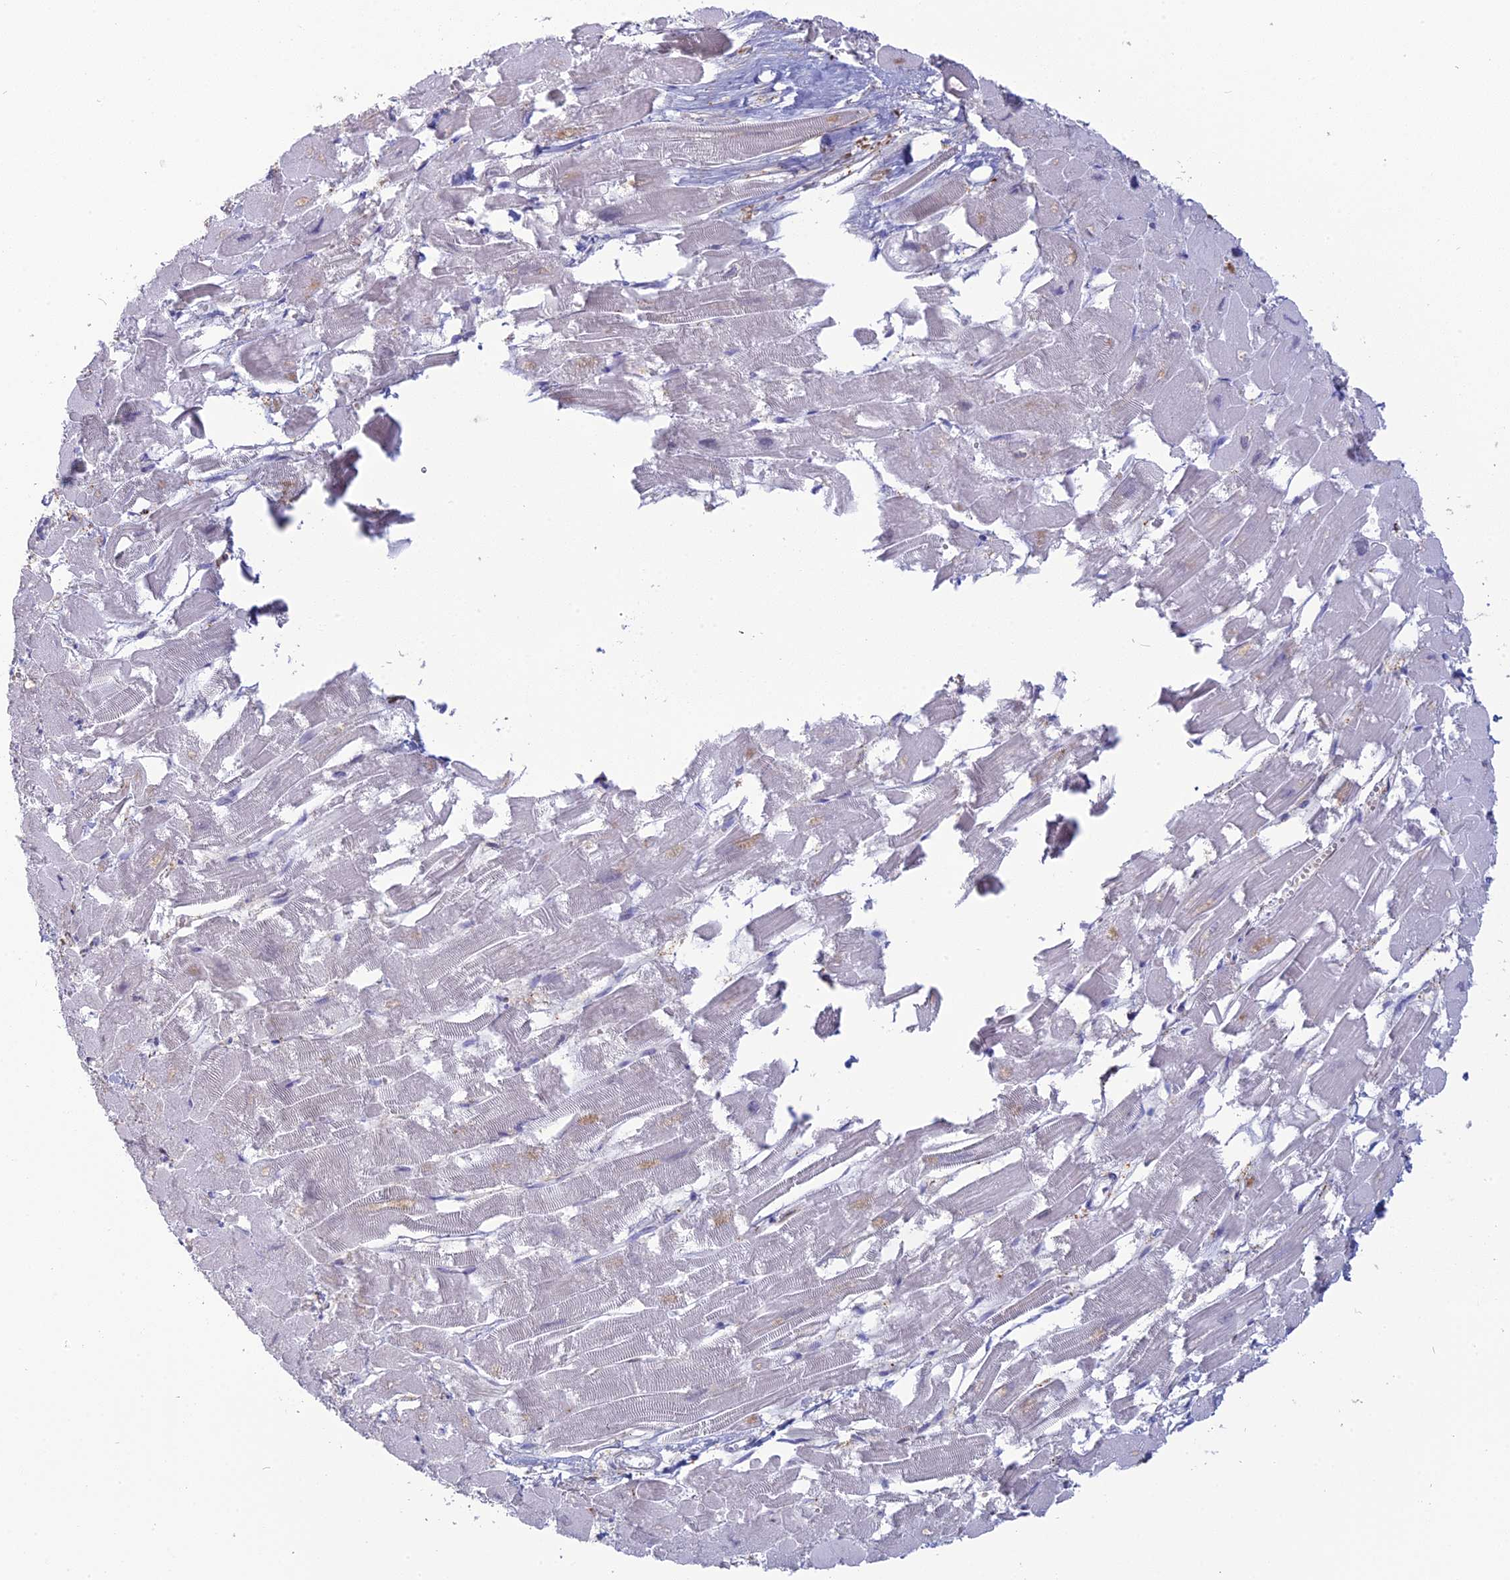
{"staining": {"intensity": "negative", "quantity": "none", "location": "none"}, "tissue": "heart muscle", "cell_type": "Cardiomyocytes", "image_type": "normal", "snomed": [{"axis": "morphology", "description": "Normal tissue, NOS"}, {"axis": "topography", "description": "Heart"}], "caption": "Immunohistochemistry (IHC) histopathology image of unremarkable heart muscle: human heart muscle stained with DAB shows no significant protein positivity in cardiomyocytes. (DAB IHC, high magnification).", "gene": "PGBD4", "patient": {"sex": "male", "age": 54}}